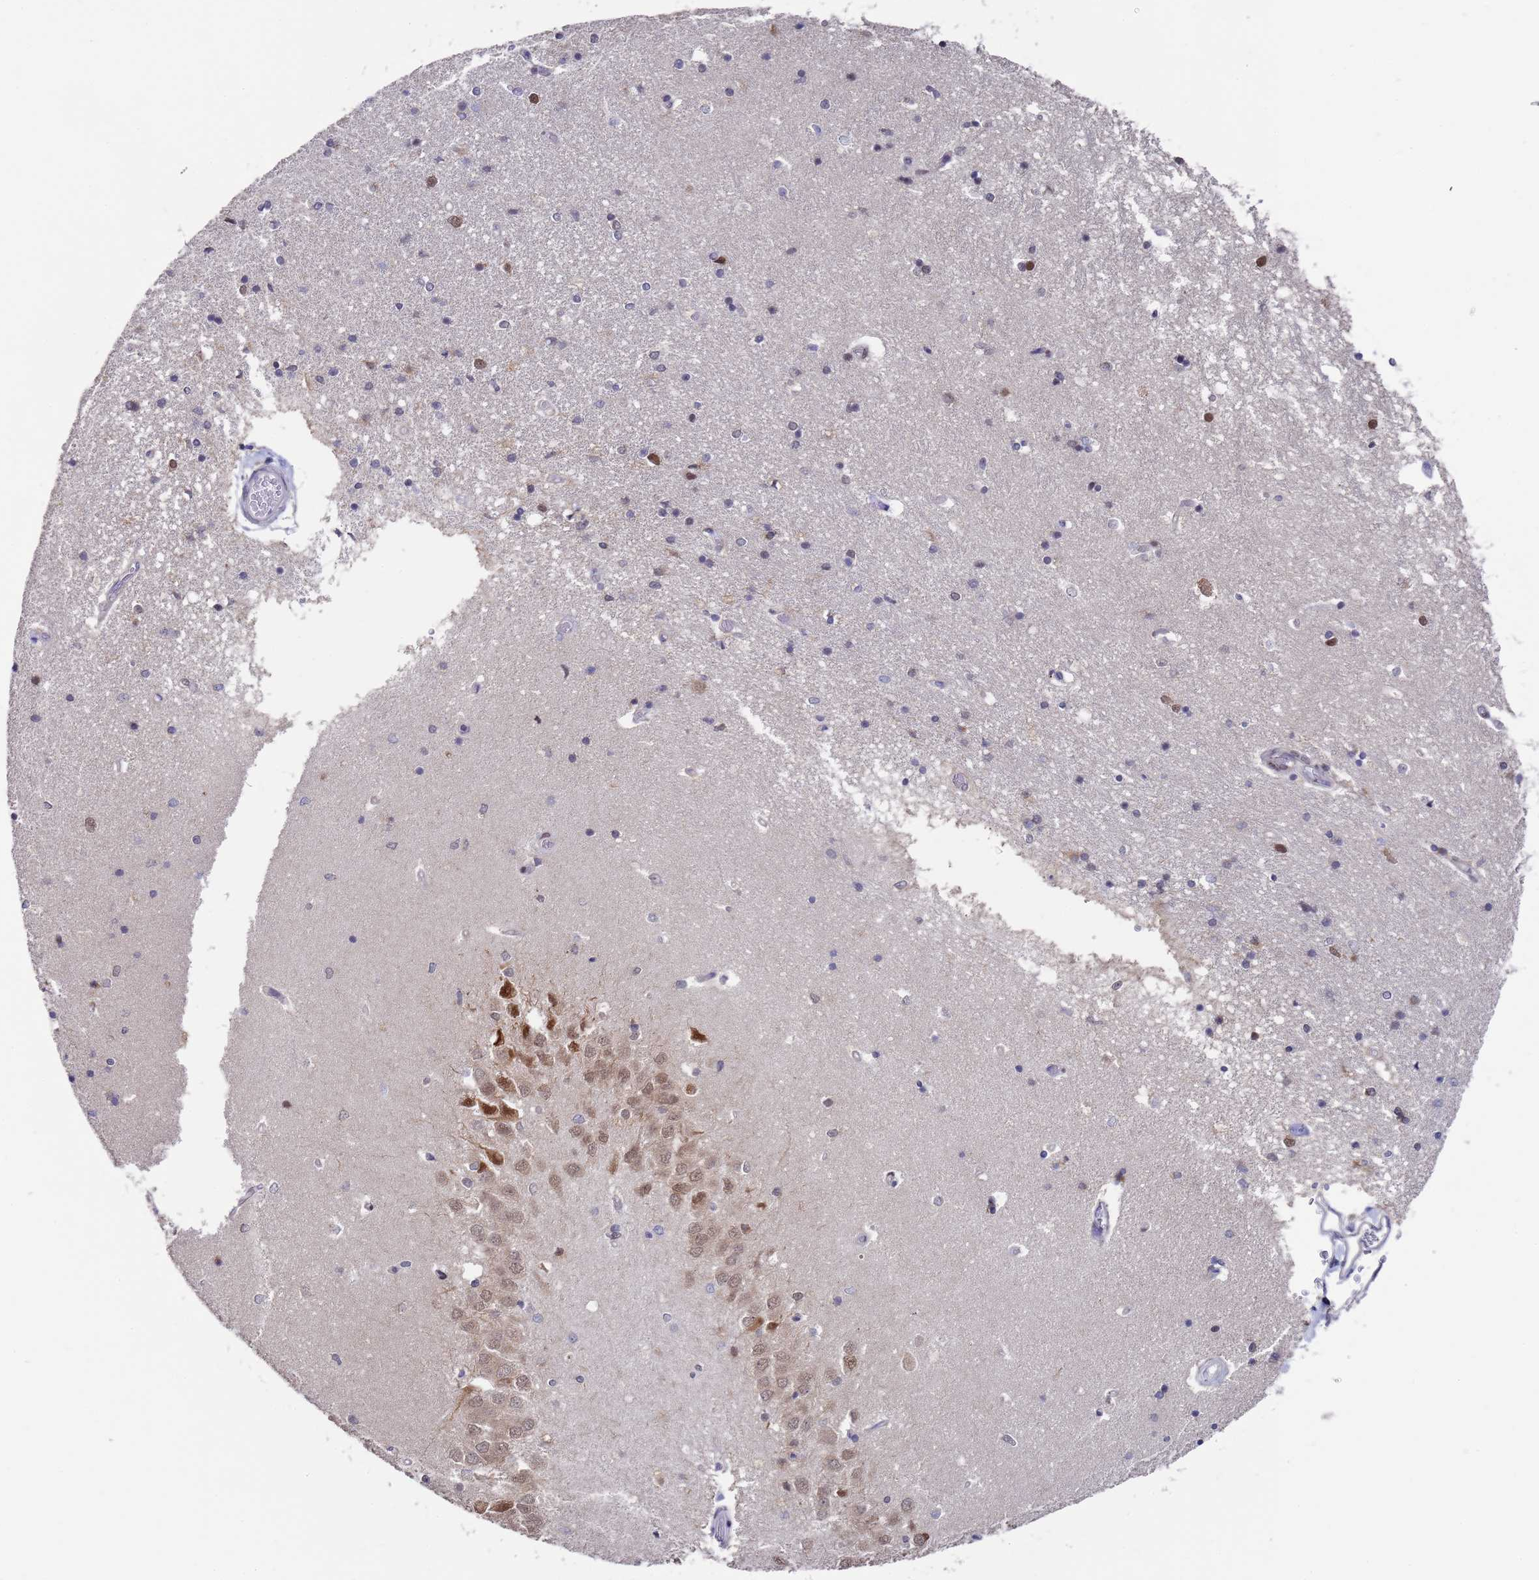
{"staining": {"intensity": "moderate", "quantity": "<25%", "location": "nuclear"}, "tissue": "hippocampus", "cell_type": "Glial cells", "image_type": "normal", "snomed": [{"axis": "morphology", "description": "Normal tissue, NOS"}, {"axis": "topography", "description": "Hippocampus"}], "caption": "Immunohistochemistry (IHC) micrograph of normal human hippocampus stained for a protein (brown), which demonstrates low levels of moderate nuclear expression in about <25% of glial cells.", "gene": "COPS6", "patient": {"sex": "male", "age": 45}}